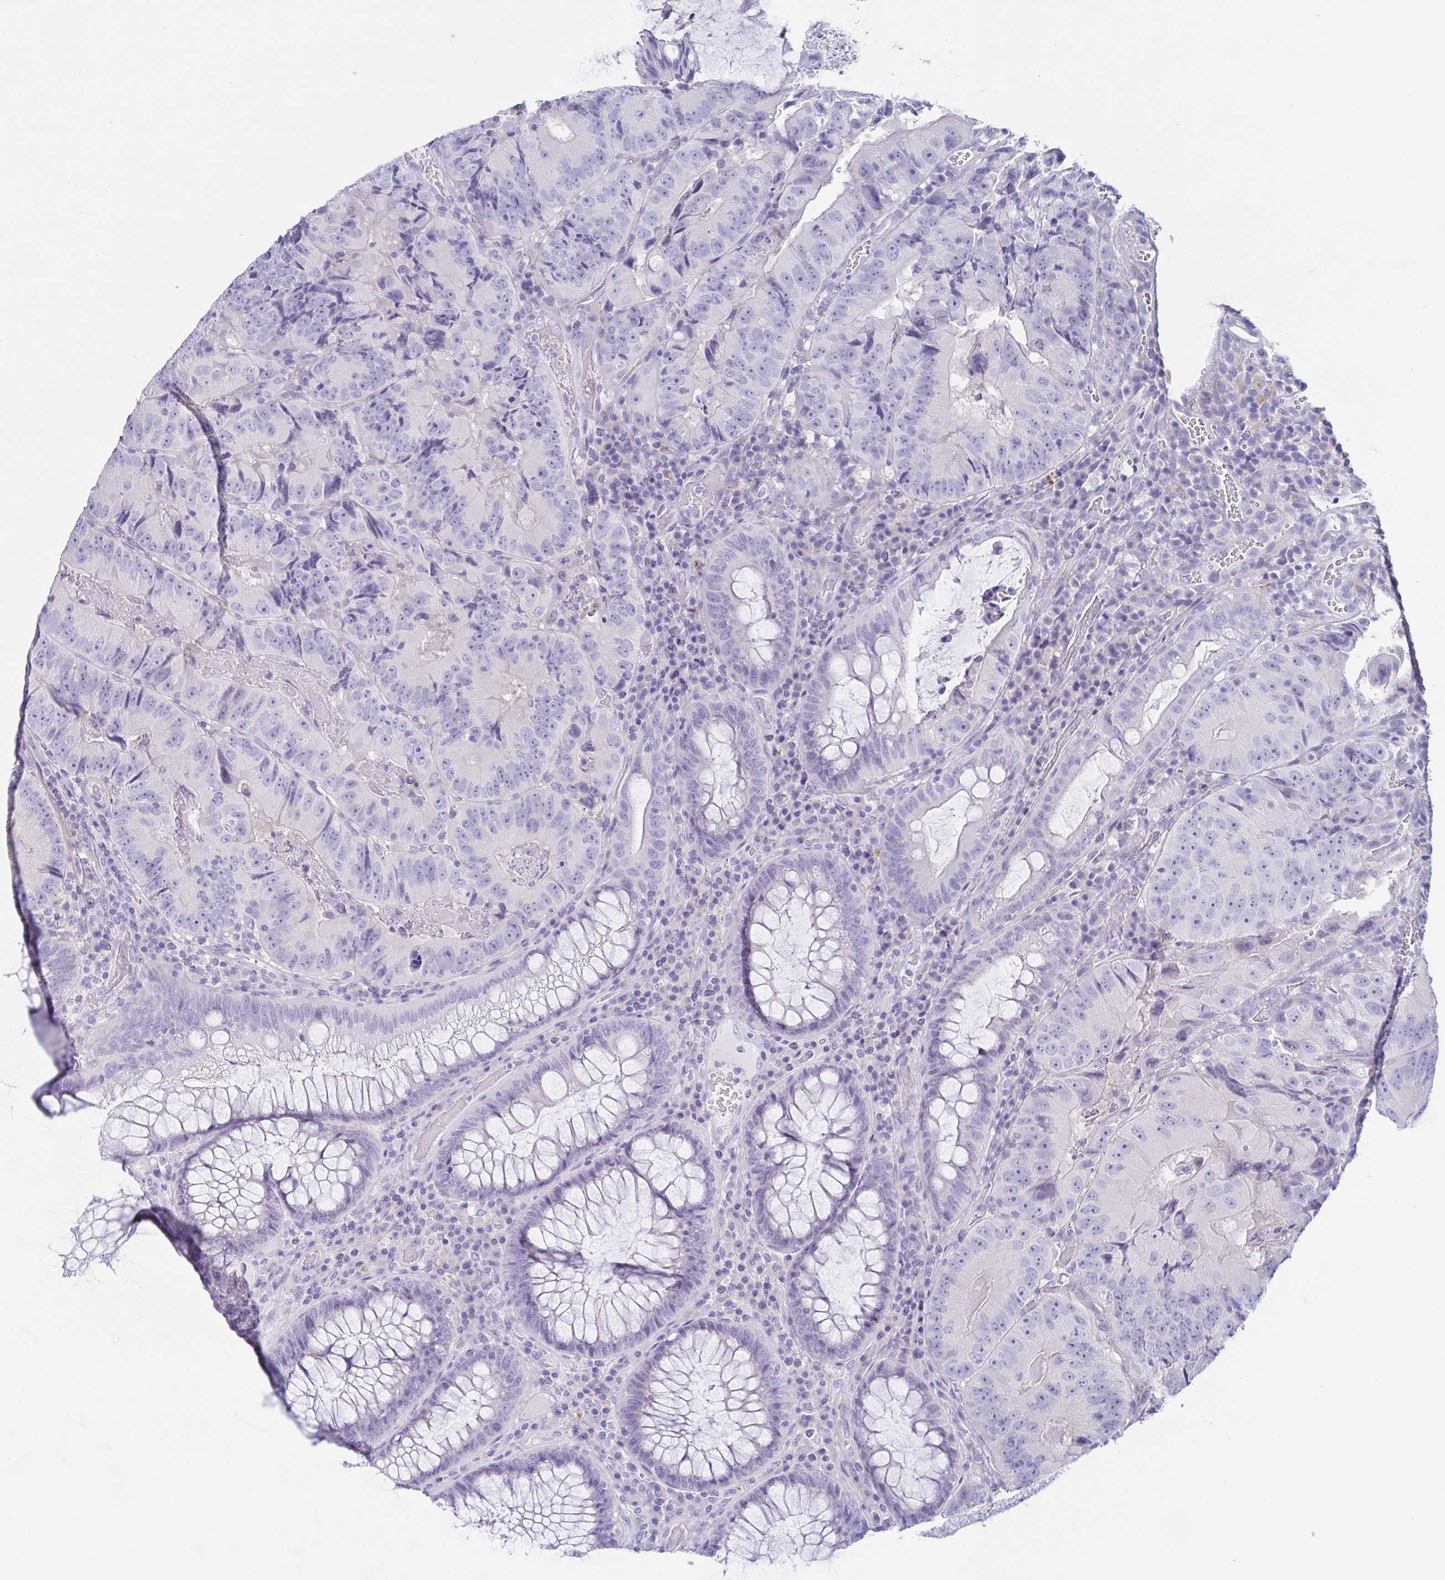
{"staining": {"intensity": "negative", "quantity": "none", "location": "none"}, "tissue": "colorectal cancer", "cell_type": "Tumor cells", "image_type": "cancer", "snomed": [{"axis": "morphology", "description": "Adenocarcinoma, NOS"}, {"axis": "topography", "description": "Colon"}], "caption": "Tumor cells show no significant protein staining in colorectal adenocarcinoma.", "gene": "TAGLN3", "patient": {"sex": "female", "age": 86}}